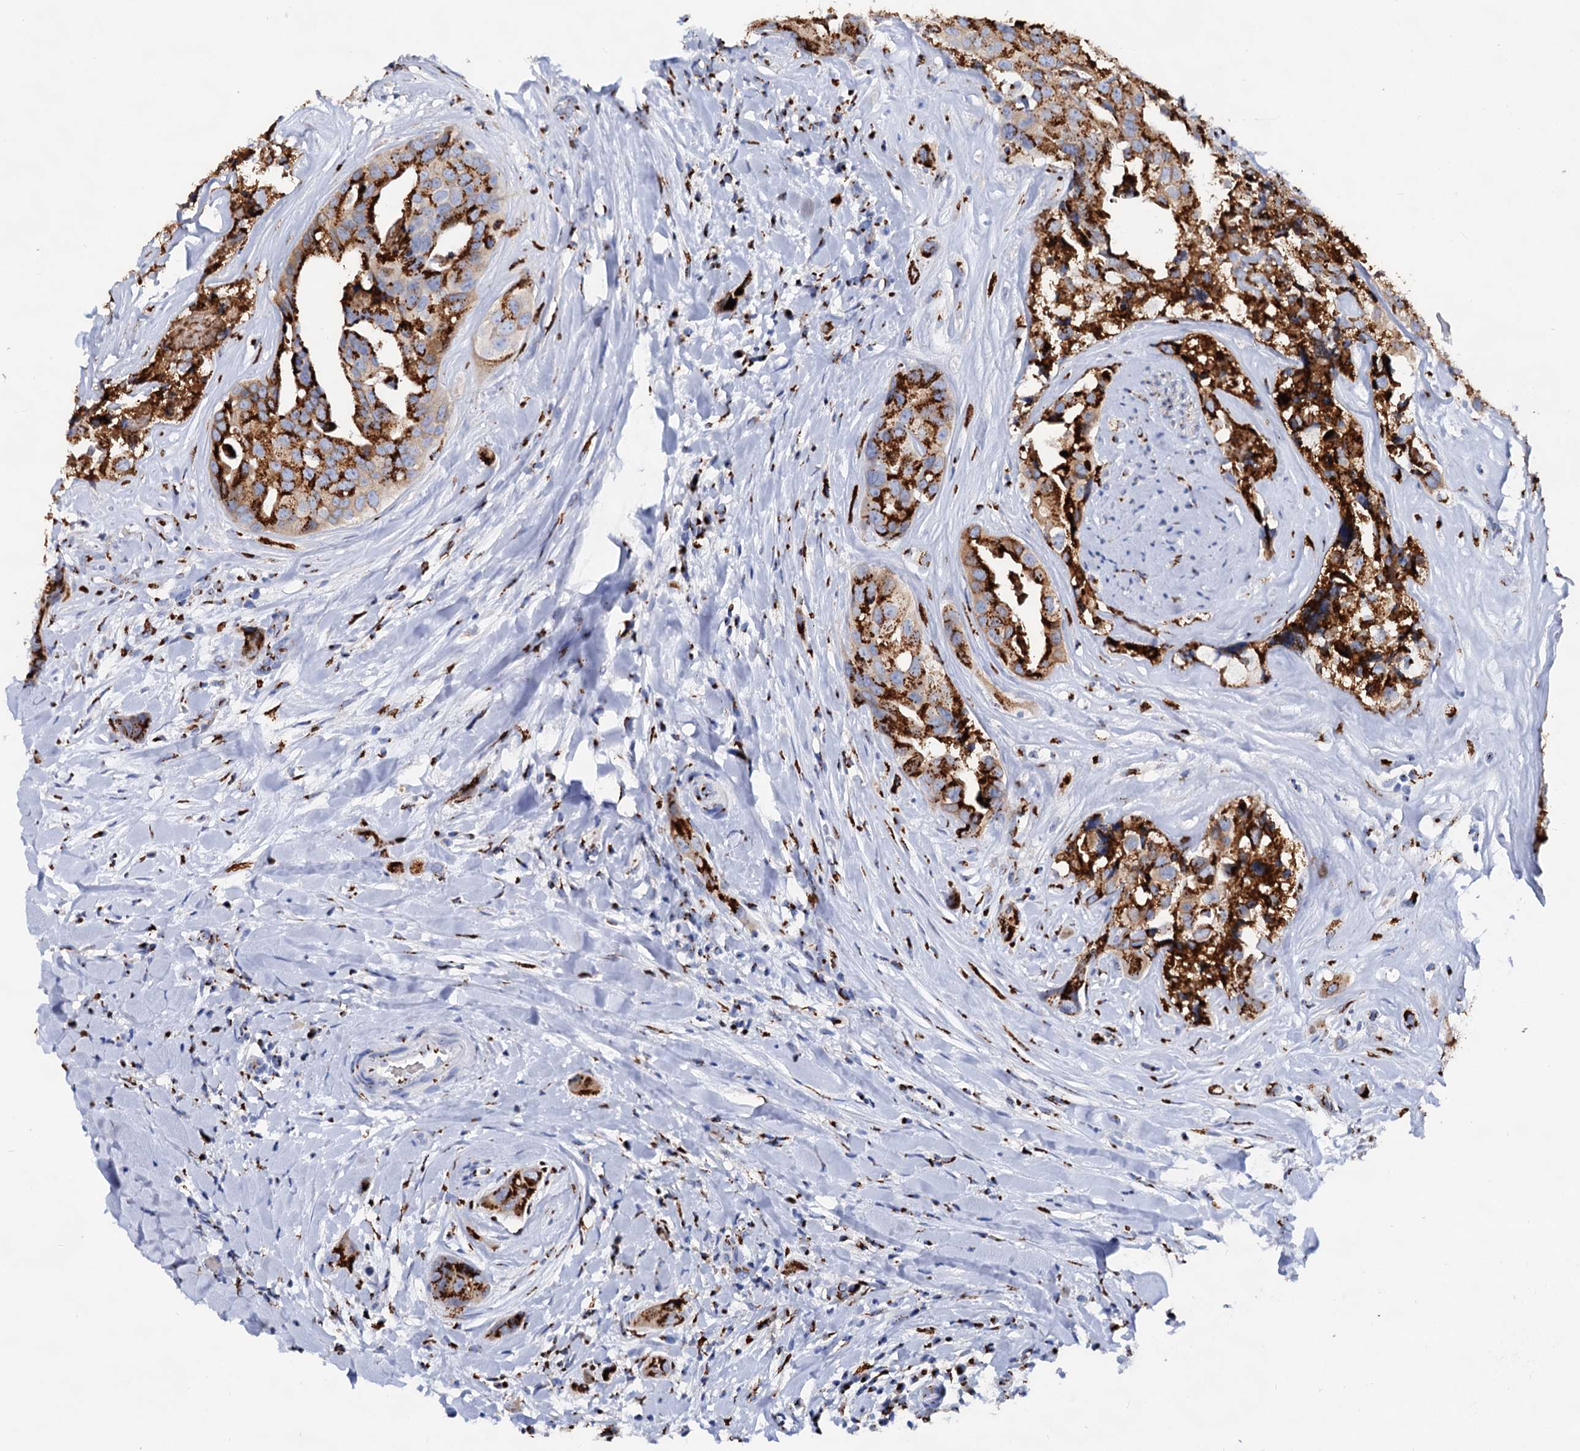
{"staining": {"intensity": "strong", "quantity": ">75%", "location": "cytoplasmic/membranous"}, "tissue": "head and neck cancer", "cell_type": "Tumor cells", "image_type": "cancer", "snomed": [{"axis": "morphology", "description": "Adenocarcinoma, NOS"}, {"axis": "morphology", "description": "Adenocarcinoma, metastatic, NOS"}, {"axis": "topography", "description": "Head-Neck"}], "caption": "A micrograph showing strong cytoplasmic/membranous positivity in approximately >75% of tumor cells in metastatic adenocarcinoma (head and neck), as visualized by brown immunohistochemical staining.", "gene": "TM9SF3", "patient": {"sex": "male", "age": 75}}